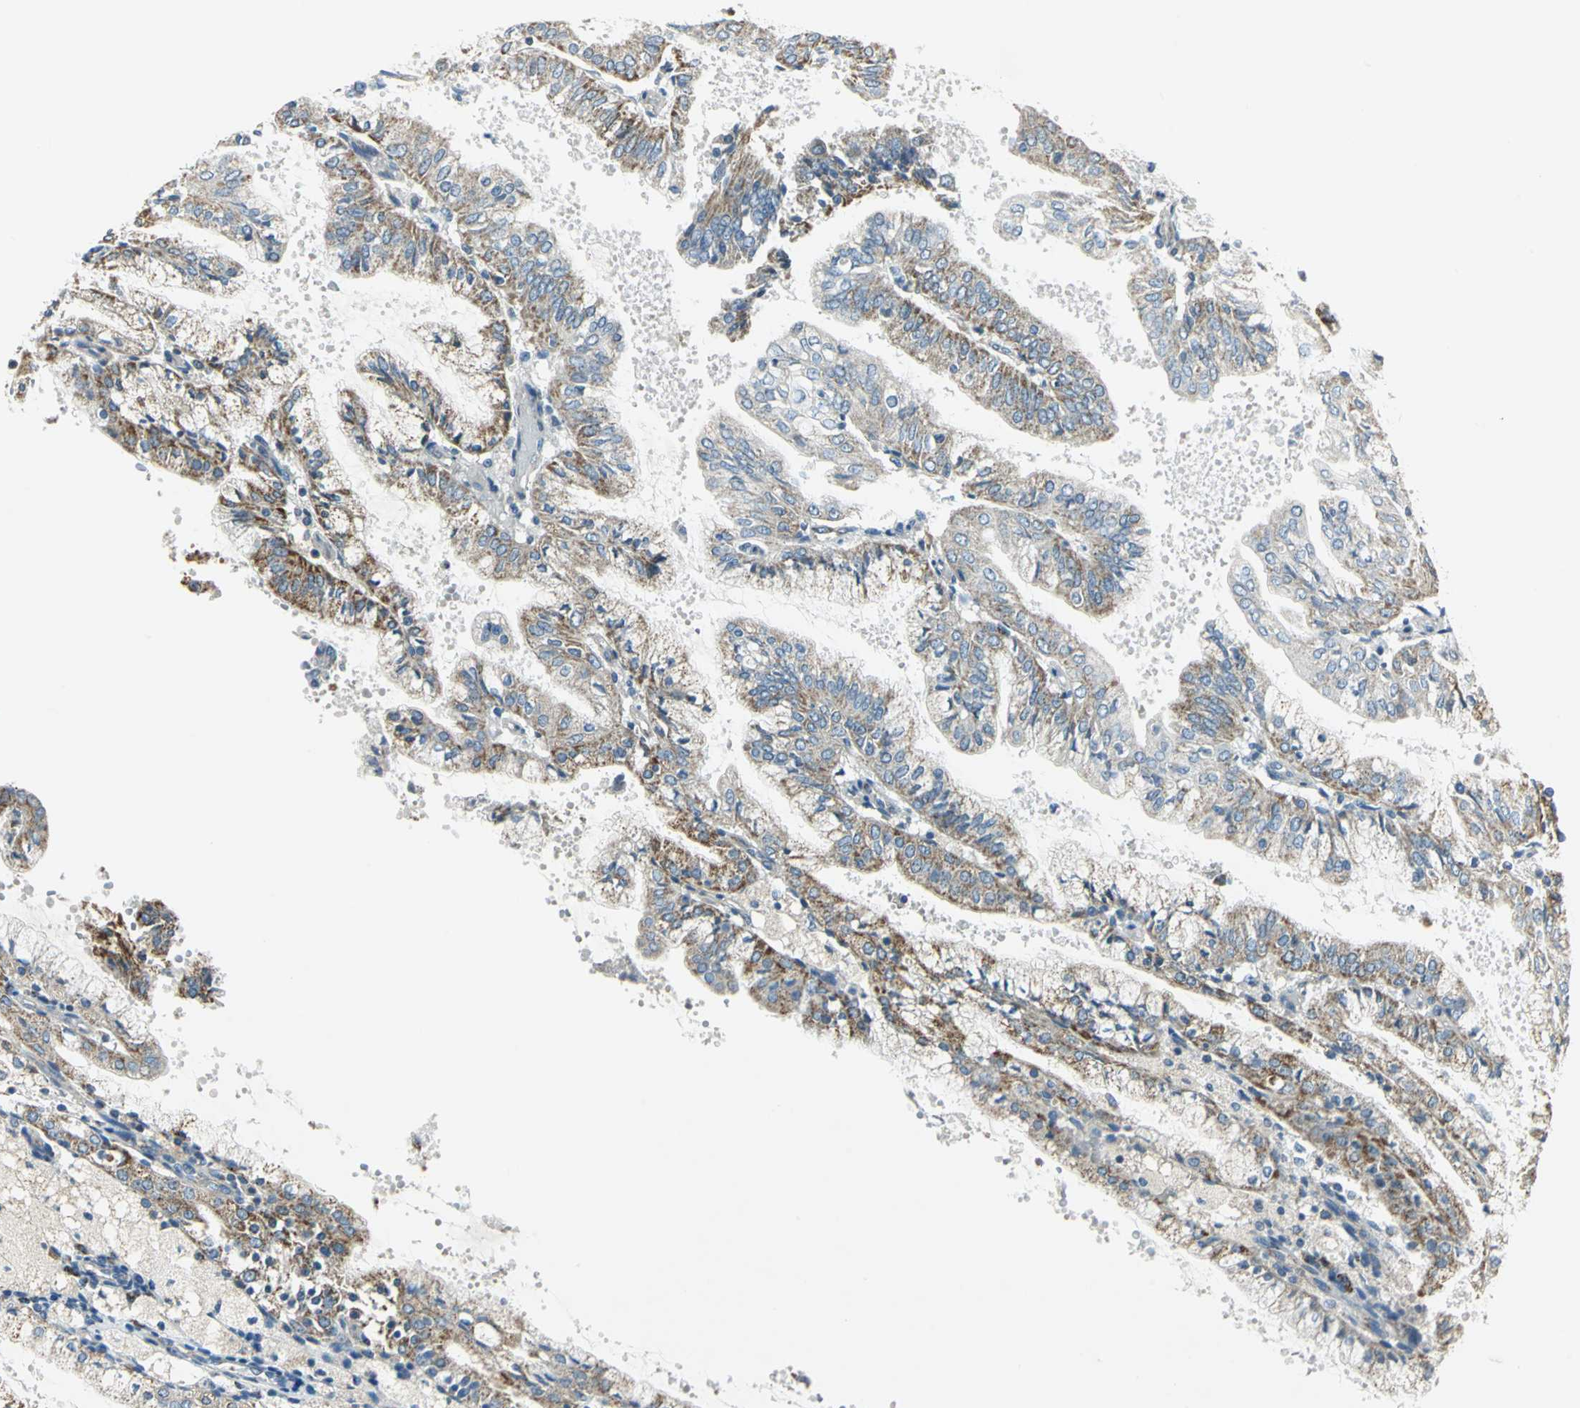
{"staining": {"intensity": "moderate", "quantity": ">75%", "location": "cytoplasmic/membranous"}, "tissue": "endometrial cancer", "cell_type": "Tumor cells", "image_type": "cancer", "snomed": [{"axis": "morphology", "description": "Adenocarcinoma, NOS"}, {"axis": "topography", "description": "Endometrium"}], "caption": "Endometrial cancer (adenocarcinoma) stained with a protein marker demonstrates moderate staining in tumor cells.", "gene": "ACADM", "patient": {"sex": "female", "age": 63}}